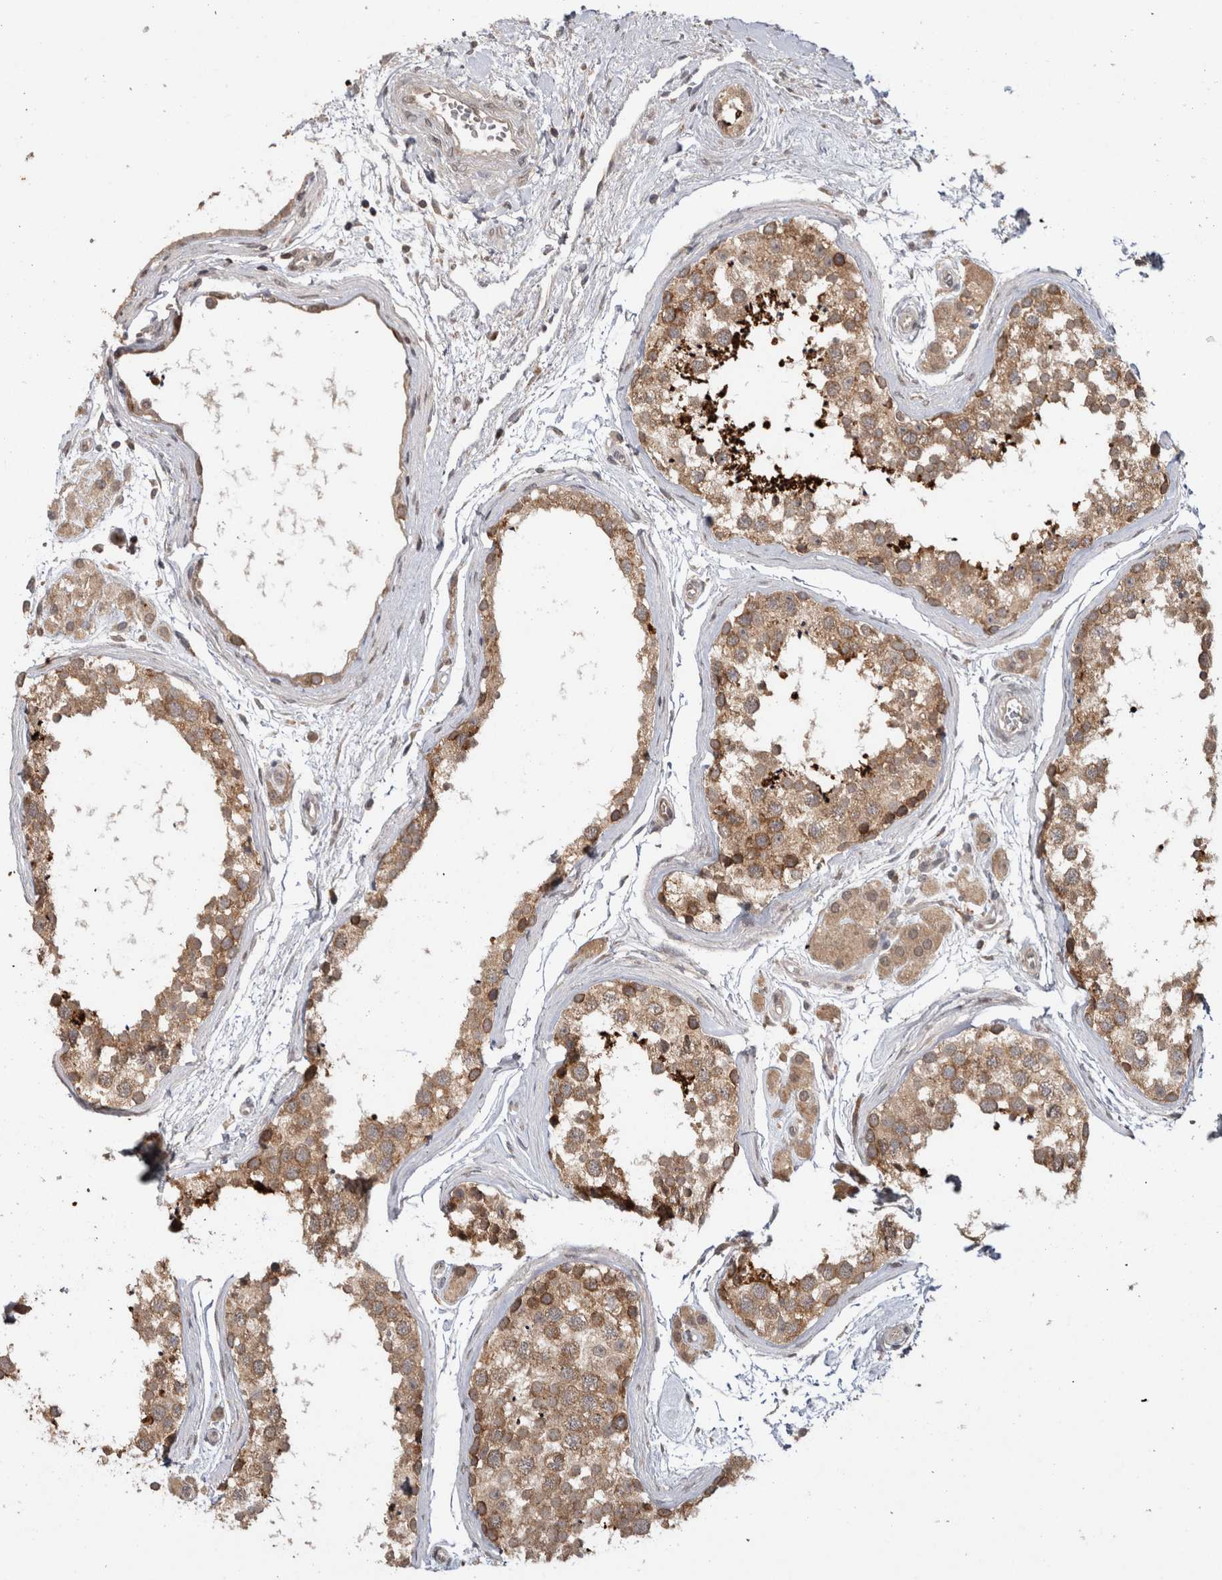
{"staining": {"intensity": "moderate", "quantity": ">75%", "location": "cytoplasmic/membranous"}, "tissue": "testis", "cell_type": "Cells in seminiferous ducts", "image_type": "normal", "snomed": [{"axis": "morphology", "description": "Normal tissue, NOS"}, {"axis": "topography", "description": "Testis"}], "caption": "A histopathology image of testis stained for a protein exhibits moderate cytoplasmic/membranous brown staining in cells in seminiferous ducts. The staining was performed using DAB (3,3'-diaminobenzidine) to visualize the protein expression in brown, while the nuclei were stained in blue with hematoxylin (Magnification: 20x).", "gene": "HMOX2", "patient": {"sex": "male", "age": 56}}